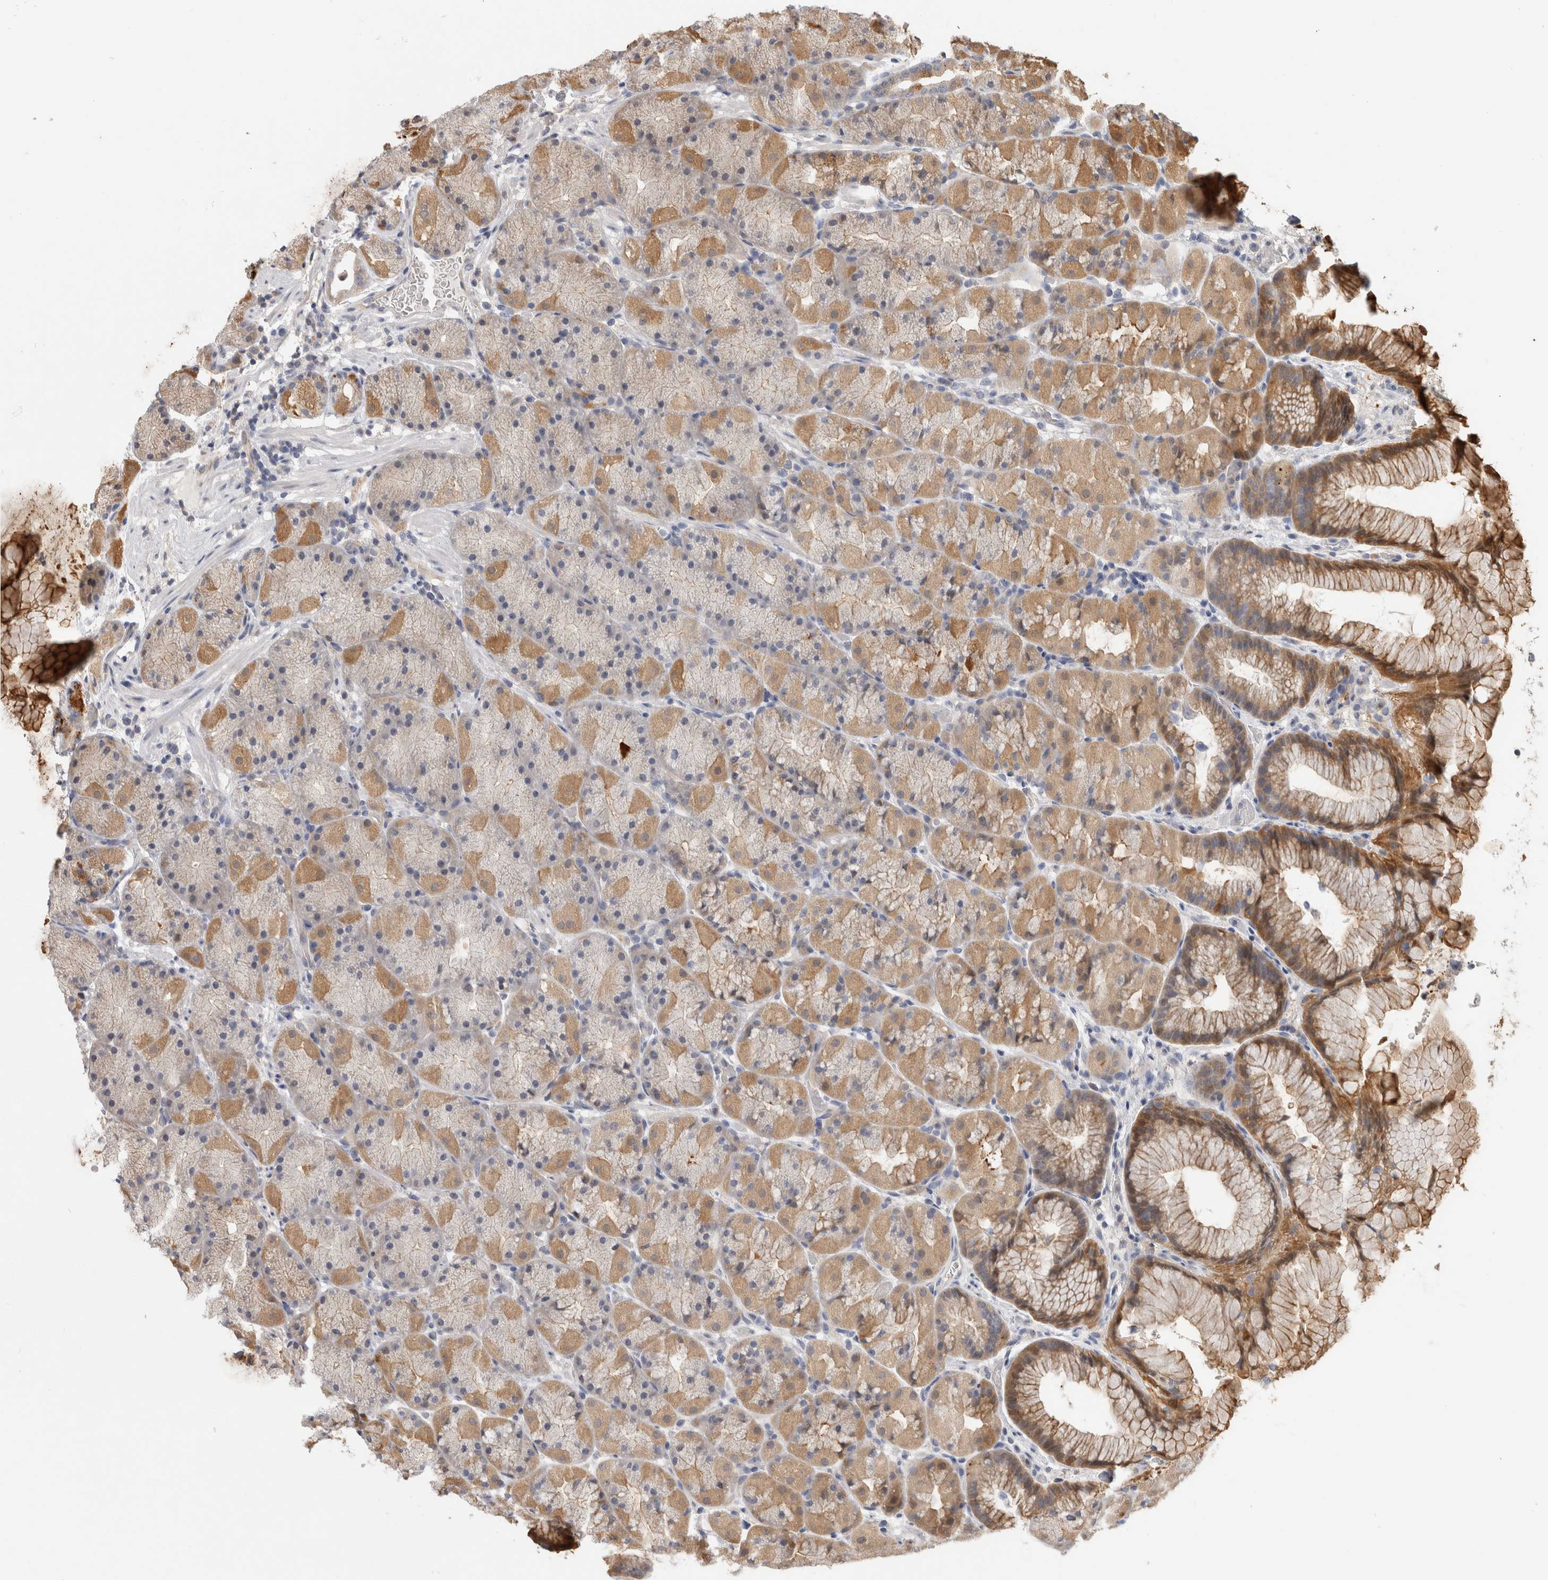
{"staining": {"intensity": "moderate", "quantity": "25%-75%", "location": "cytoplasmic/membranous,nuclear"}, "tissue": "stomach", "cell_type": "Glandular cells", "image_type": "normal", "snomed": [{"axis": "morphology", "description": "Normal tissue, NOS"}, {"axis": "topography", "description": "Stomach, upper"}, {"axis": "topography", "description": "Stomach"}], "caption": "Immunohistochemistry (DAB) staining of normal human stomach exhibits moderate cytoplasmic/membranous,nuclear protein expression in approximately 25%-75% of glandular cells.", "gene": "PGM1", "patient": {"sex": "male", "age": 48}}